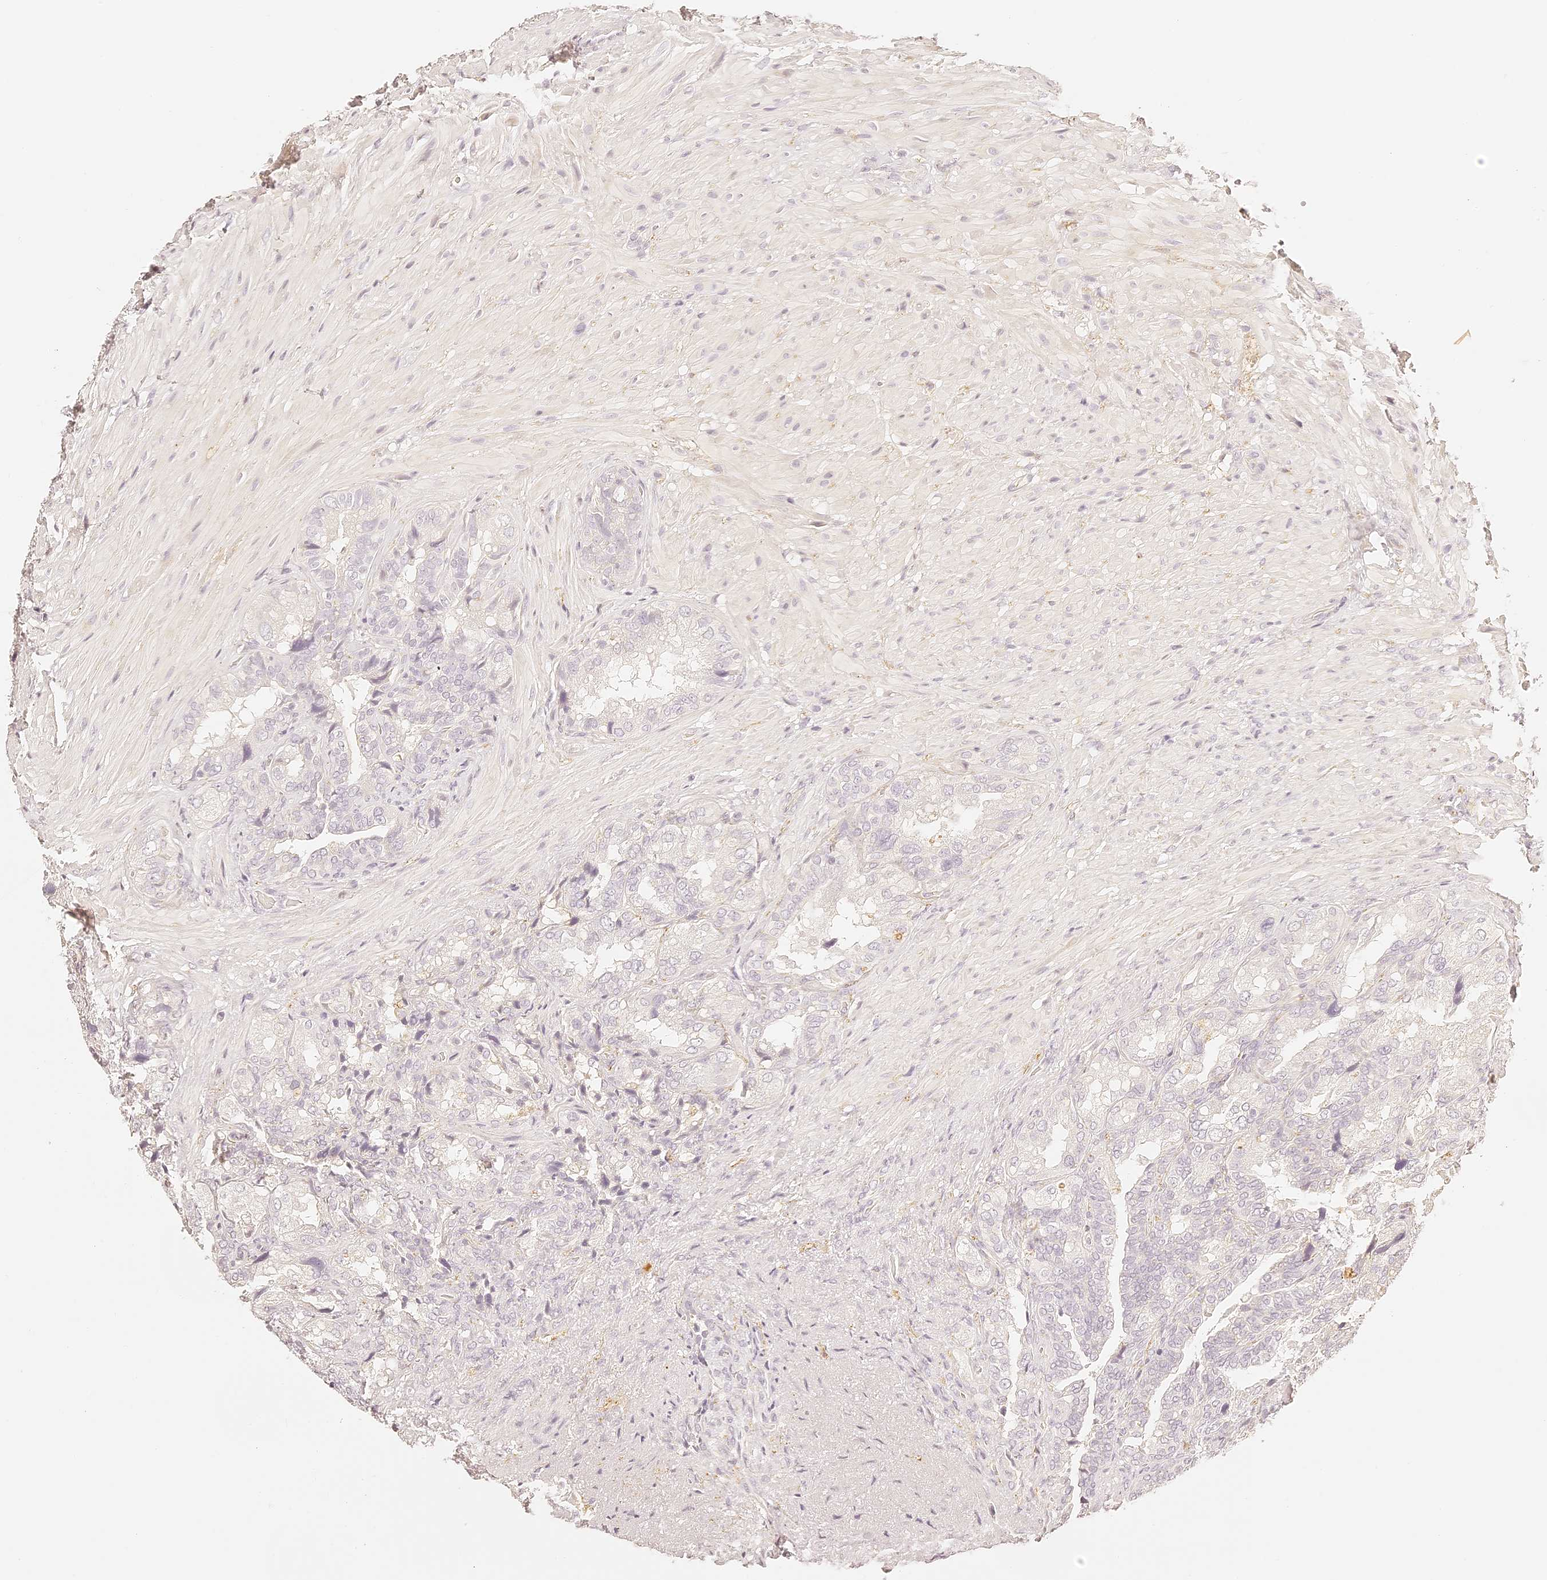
{"staining": {"intensity": "negative", "quantity": "none", "location": "none"}, "tissue": "seminal vesicle", "cell_type": "Glandular cells", "image_type": "normal", "snomed": [{"axis": "morphology", "description": "Normal tissue, NOS"}, {"axis": "topography", "description": "Seminal veicle"}, {"axis": "topography", "description": "Peripheral nerve tissue"}], "caption": "Seminal vesicle was stained to show a protein in brown. There is no significant expression in glandular cells. (DAB immunohistochemistry visualized using brightfield microscopy, high magnification).", "gene": "TRIM45", "patient": {"sex": "male", "age": 63}}